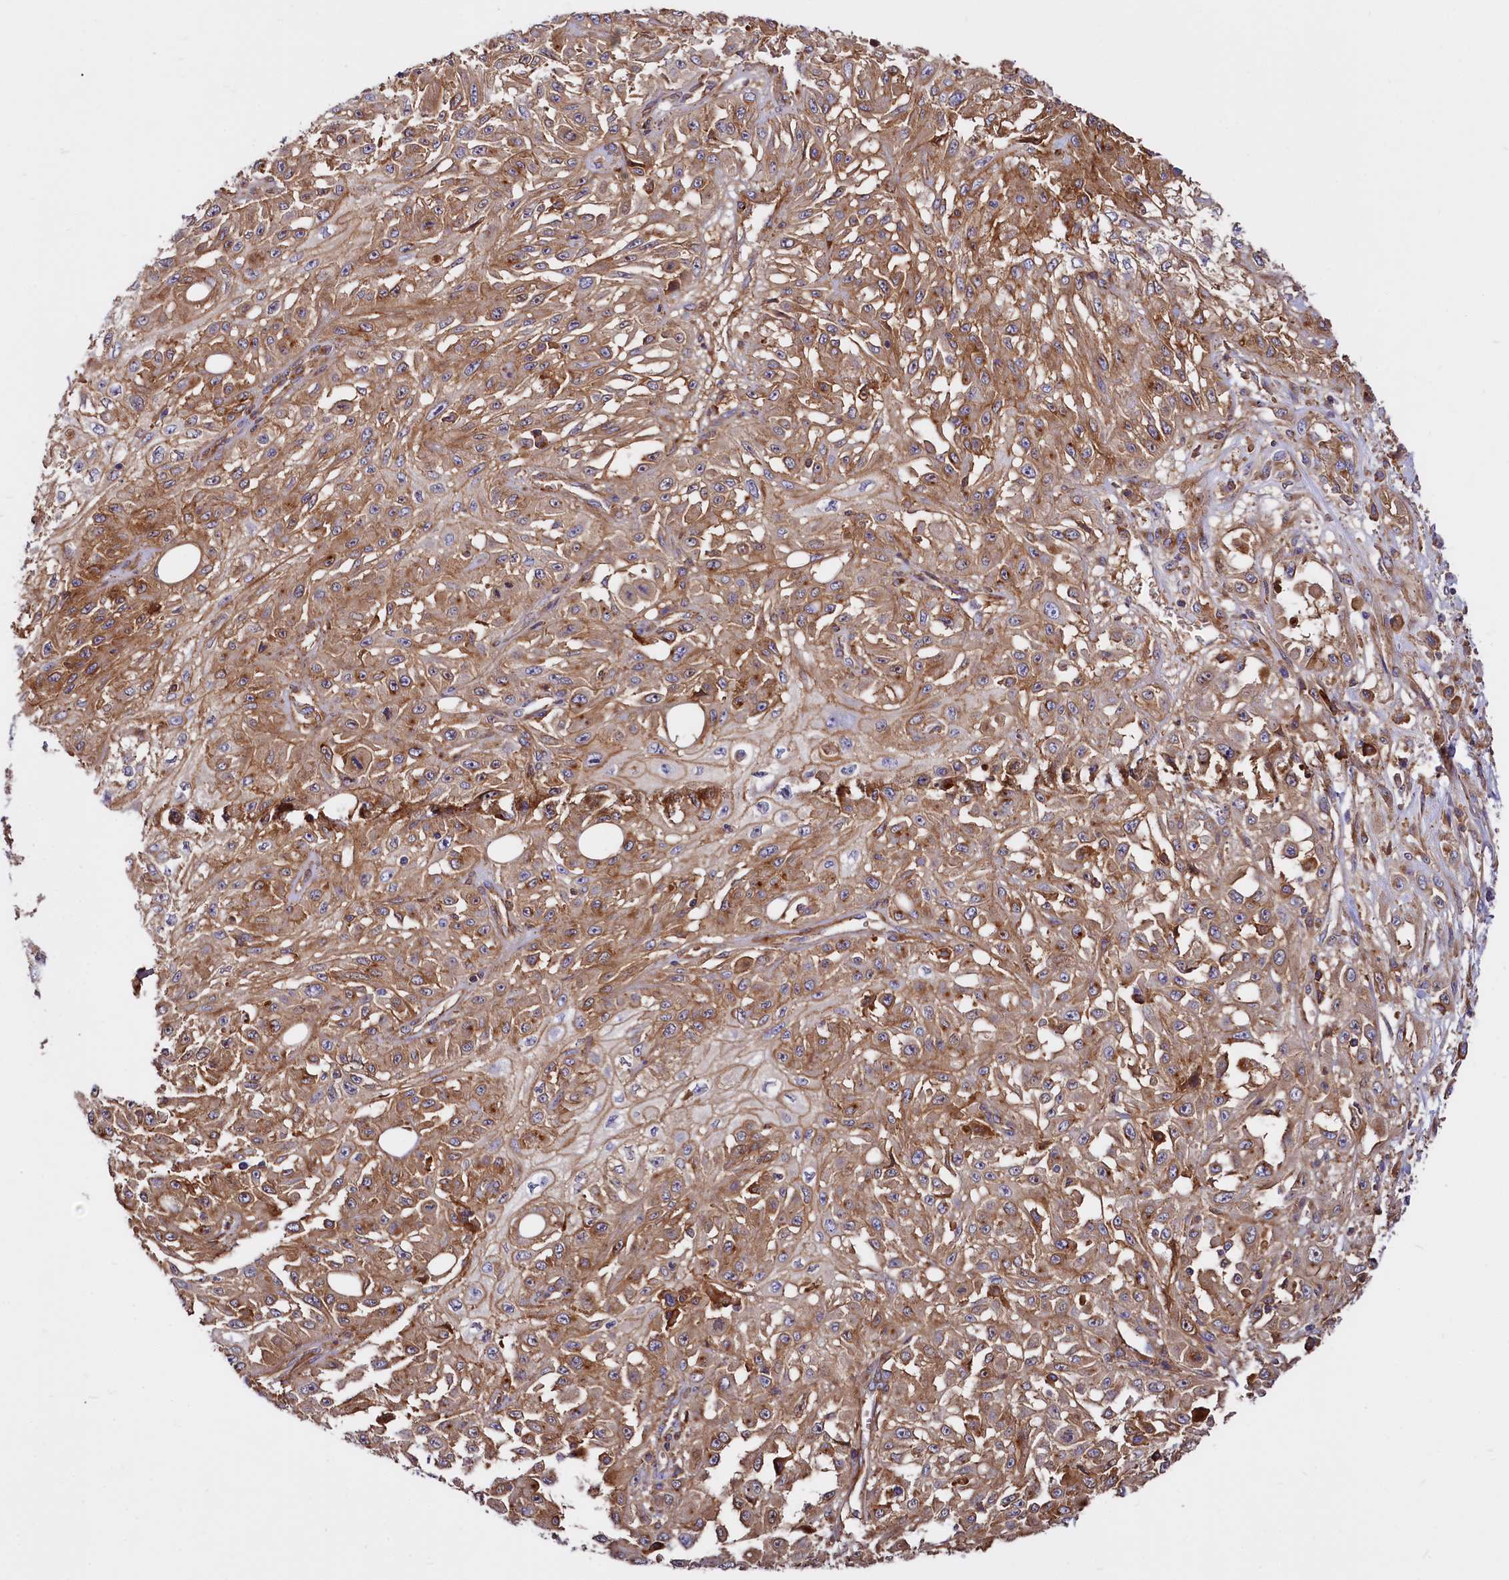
{"staining": {"intensity": "moderate", "quantity": ">75%", "location": "cytoplasmic/membranous"}, "tissue": "skin cancer", "cell_type": "Tumor cells", "image_type": "cancer", "snomed": [{"axis": "morphology", "description": "Squamous cell carcinoma, NOS"}, {"axis": "morphology", "description": "Squamous cell carcinoma, metastatic, NOS"}, {"axis": "topography", "description": "Skin"}, {"axis": "topography", "description": "Lymph node"}], "caption": "IHC (DAB (3,3'-diaminobenzidine)) staining of human skin cancer exhibits moderate cytoplasmic/membranous protein staining in about >75% of tumor cells.", "gene": "ANO6", "patient": {"sex": "male", "age": 75}}